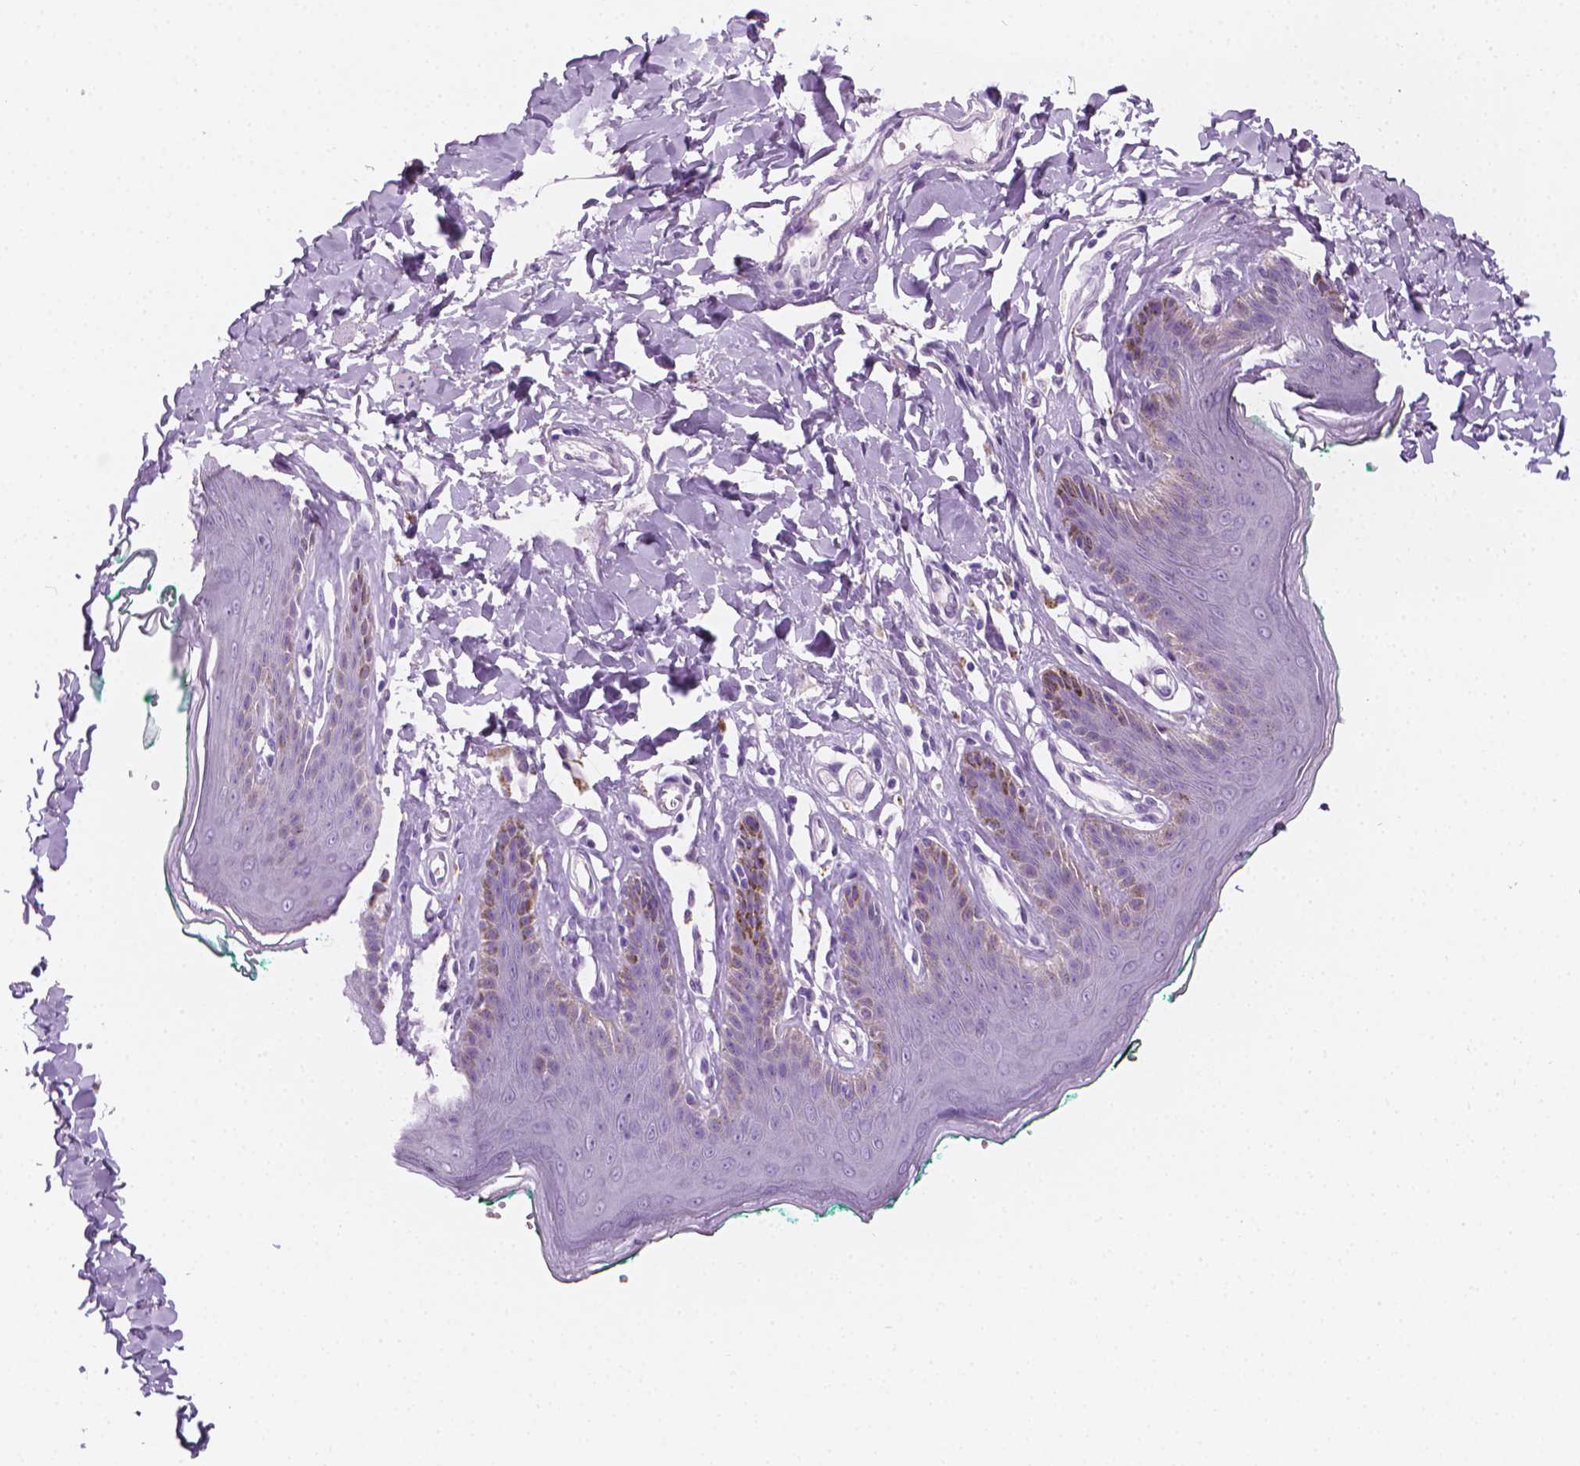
{"staining": {"intensity": "weak", "quantity": "<25%", "location": "cytoplasmic/membranous"}, "tissue": "skin", "cell_type": "Epidermal cells", "image_type": "normal", "snomed": [{"axis": "morphology", "description": "Normal tissue, NOS"}, {"axis": "topography", "description": "Vulva"}, {"axis": "topography", "description": "Peripheral nerve tissue"}], "caption": "Immunohistochemistry (IHC) photomicrograph of unremarkable human skin stained for a protein (brown), which shows no staining in epidermal cells.", "gene": "TTC29", "patient": {"sex": "female", "age": 66}}